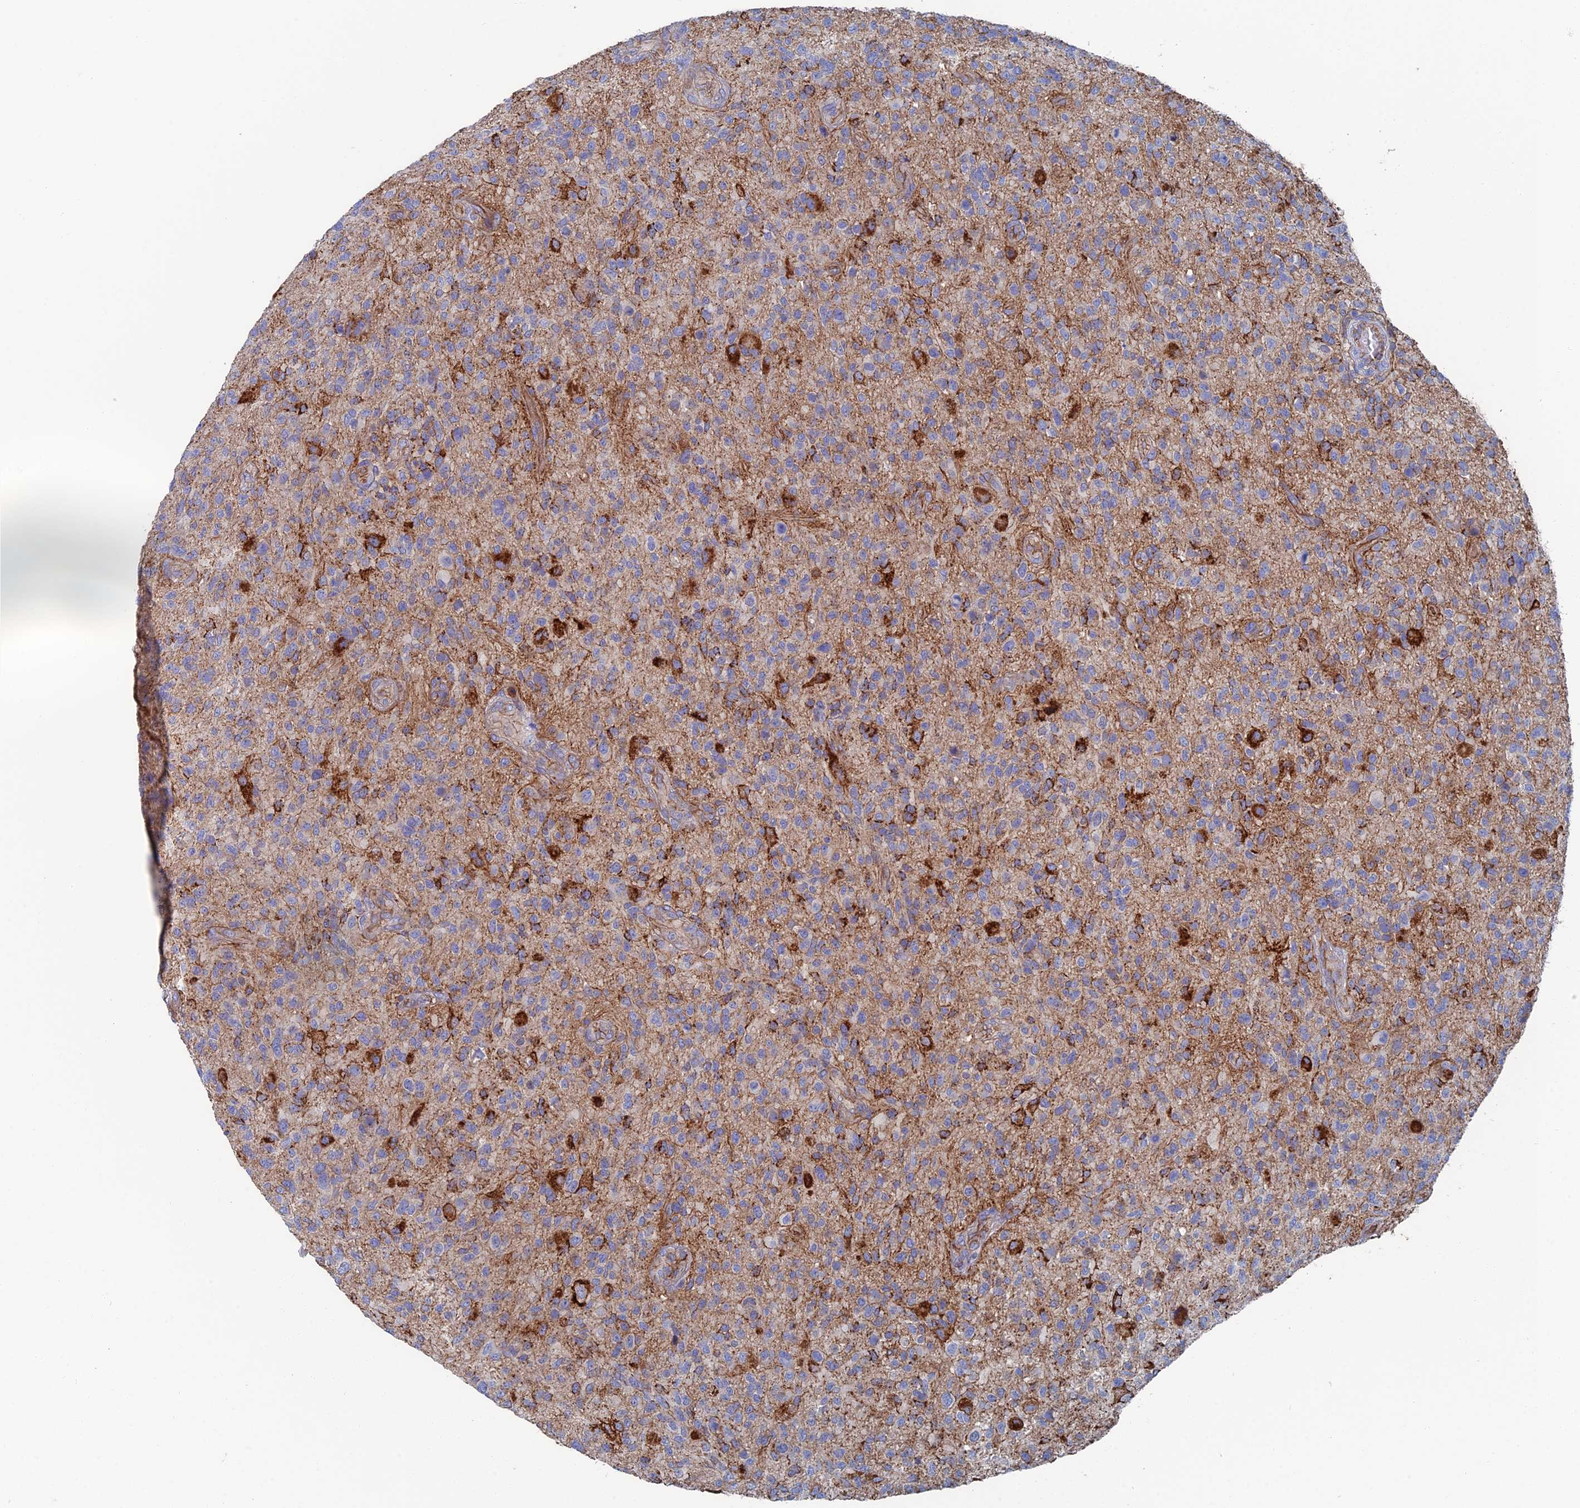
{"staining": {"intensity": "strong", "quantity": "<25%", "location": "cytoplasmic/membranous"}, "tissue": "glioma", "cell_type": "Tumor cells", "image_type": "cancer", "snomed": [{"axis": "morphology", "description": "Glioma, malignant, High grade"}, {"axis": "topography", "description": "Brain"}], "caption": "Glioma stained with a protein marker reveals strong staining in tumor cells.", "gene": "SNX11", "patient": {"sex": "male", "age": 47}}